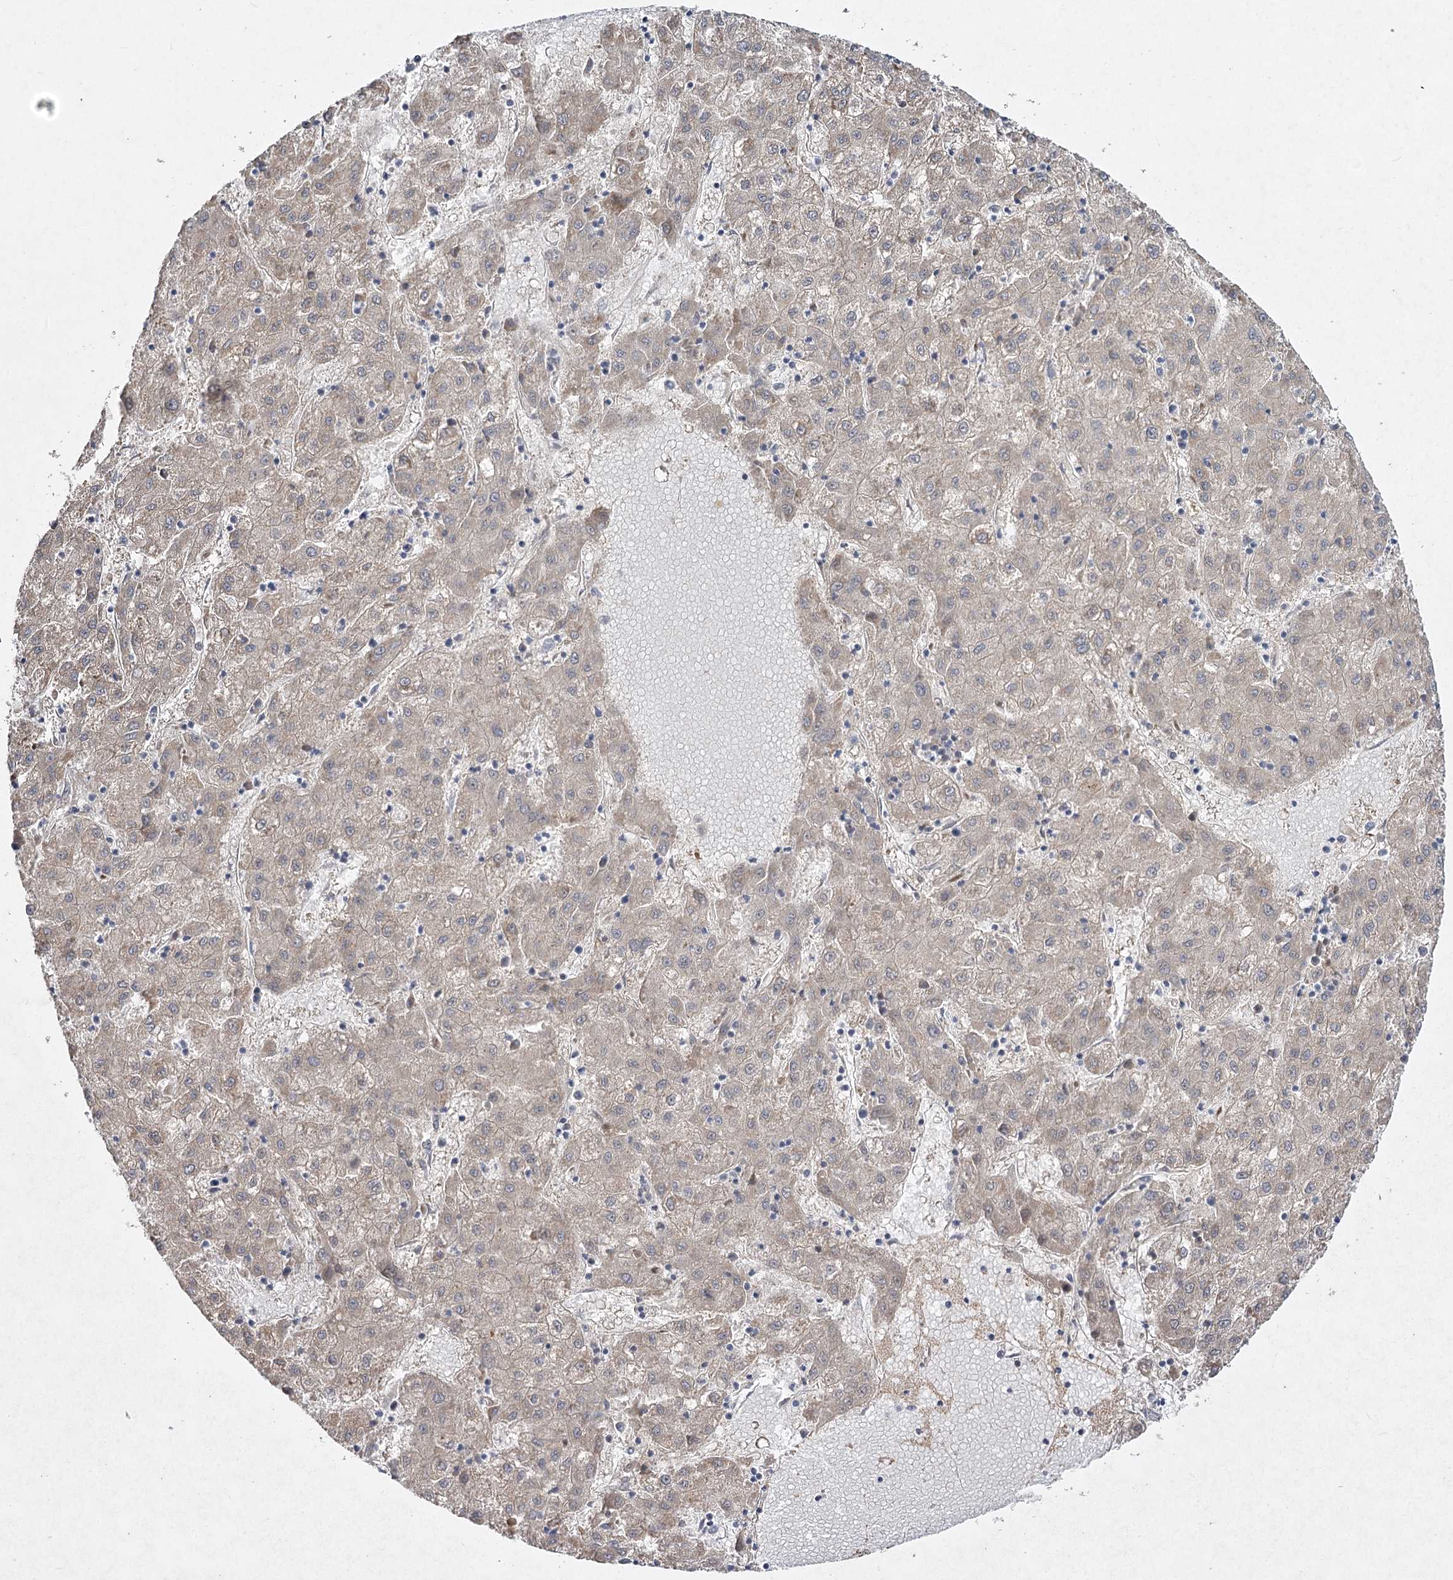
{"staining": {"intensity": "weak", "quantity": "<25%", "location": "cytoplasmic/membranous"}, "tissue": "liver cancer", "cell_type": "Tumor cells", "image_type": "cancer", "snomed": [{"axis": "morphology", "description": "Carcinoma, Hepatocellular, NOS"}, {"axis": "topography", "description": "Liver"}], "caption": "Tumor cells show no significant positivity in liver hepatocellular carcinoma.", "gene": "TMEM187", "patient": {"sex": "male", "age": 72}}